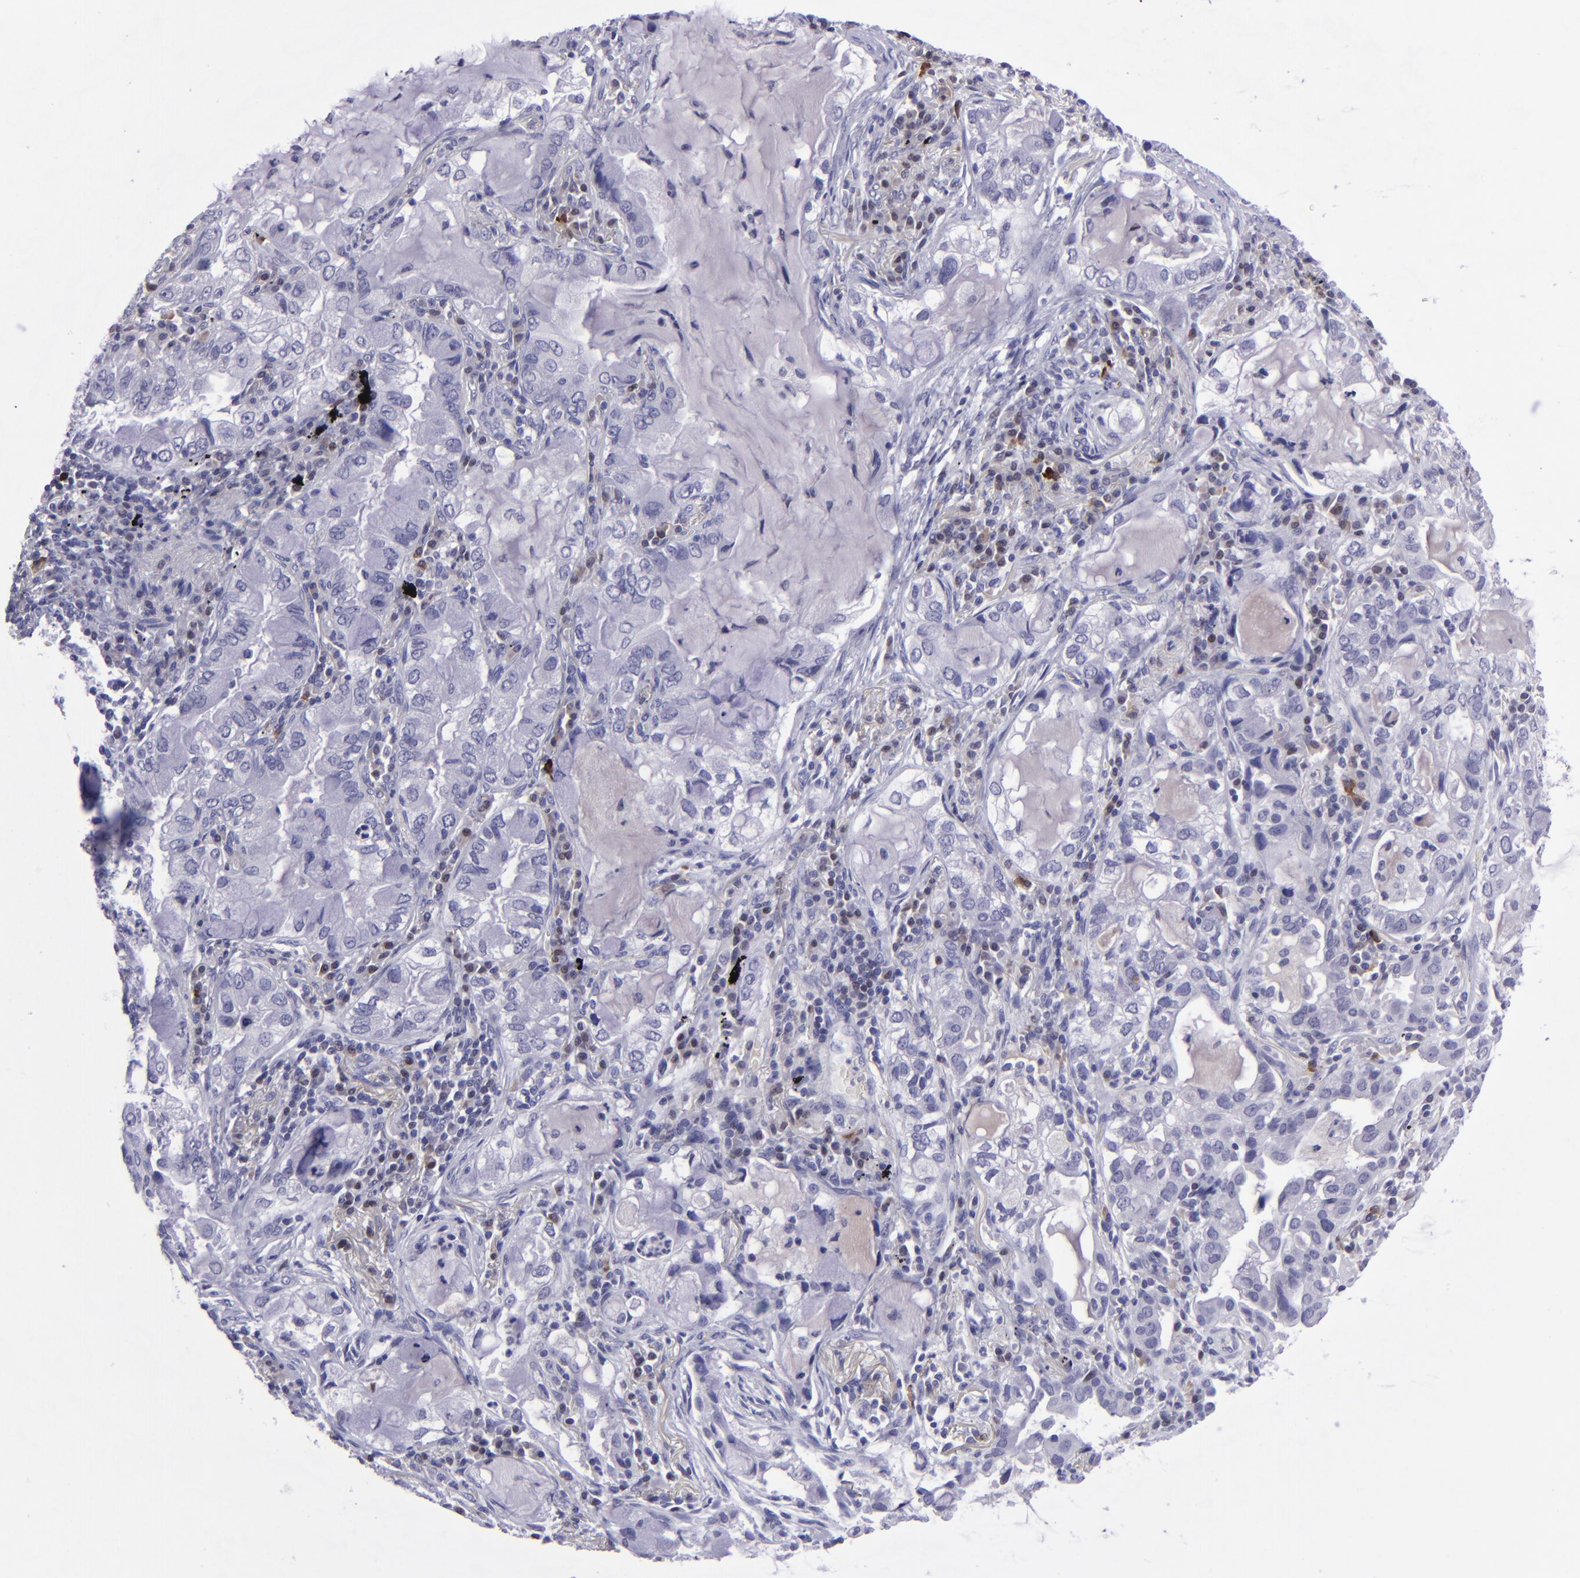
{"staining": {"intensity": "negative", "quantity": "none", "location": "none"}, "tissue": "lung cancer", "cell_type": "Tumor cells", "image_type": "cancer", "snomed": [{"axis": "morphology", "description": "Adenocarcinoma, NOS"}, {"axis": "topography", "description": "Lung"}], "caption": "This micrograph is of lung adenocarcinoma stained with immunohistochemistry (IHC) to label a protein in brown with the nuclei are counter-stained blue. There is no positivity in tumor cells. The staining is performed using DAB (3,3'-diaminobenzidine) brown chromogen with nuclei counter-stained in using hematoxylin.", "gene": "POU2F2", "patient": {"sex": "female", "age": 50}}